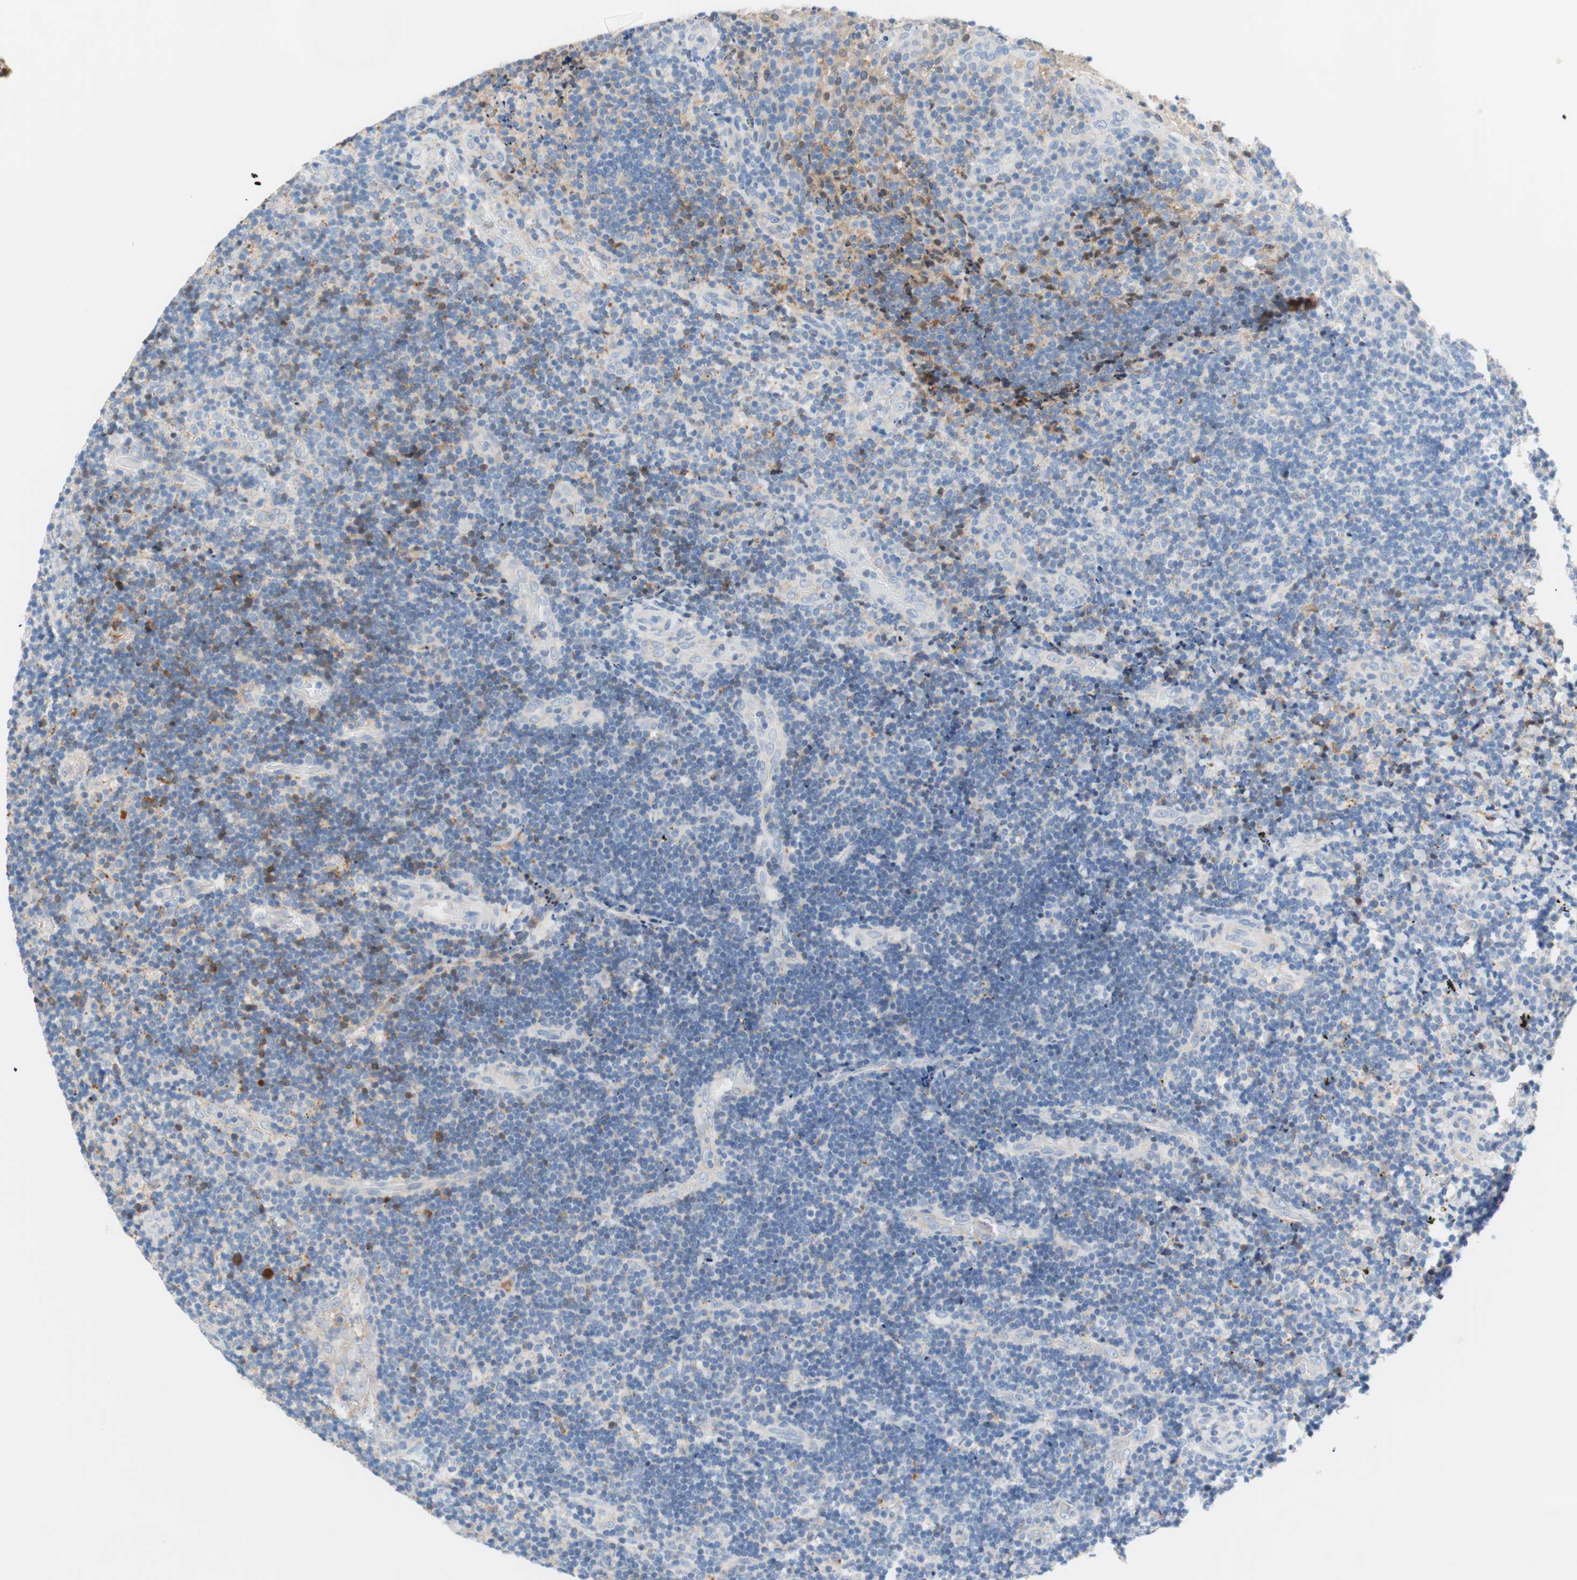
{"staining": {"intensity": "negative", "quantity": "none", "location": "none"}, "tissue": "lymphoma", "cell_type": "Tumor cells", "image_type": "cancer", "snomed": [{"axis": "morphology", "description": "Malignant lymphoma, non-Hodgkin's type, High grade"}, {"axis": "topography", "description": "Tonsil"}], "caption": "Human lymphoma stained for a protein using IHC exhibits no positivity in tumor cells.", "gene": "RBP4", "patient": {"sex": "female", "age": 36}}